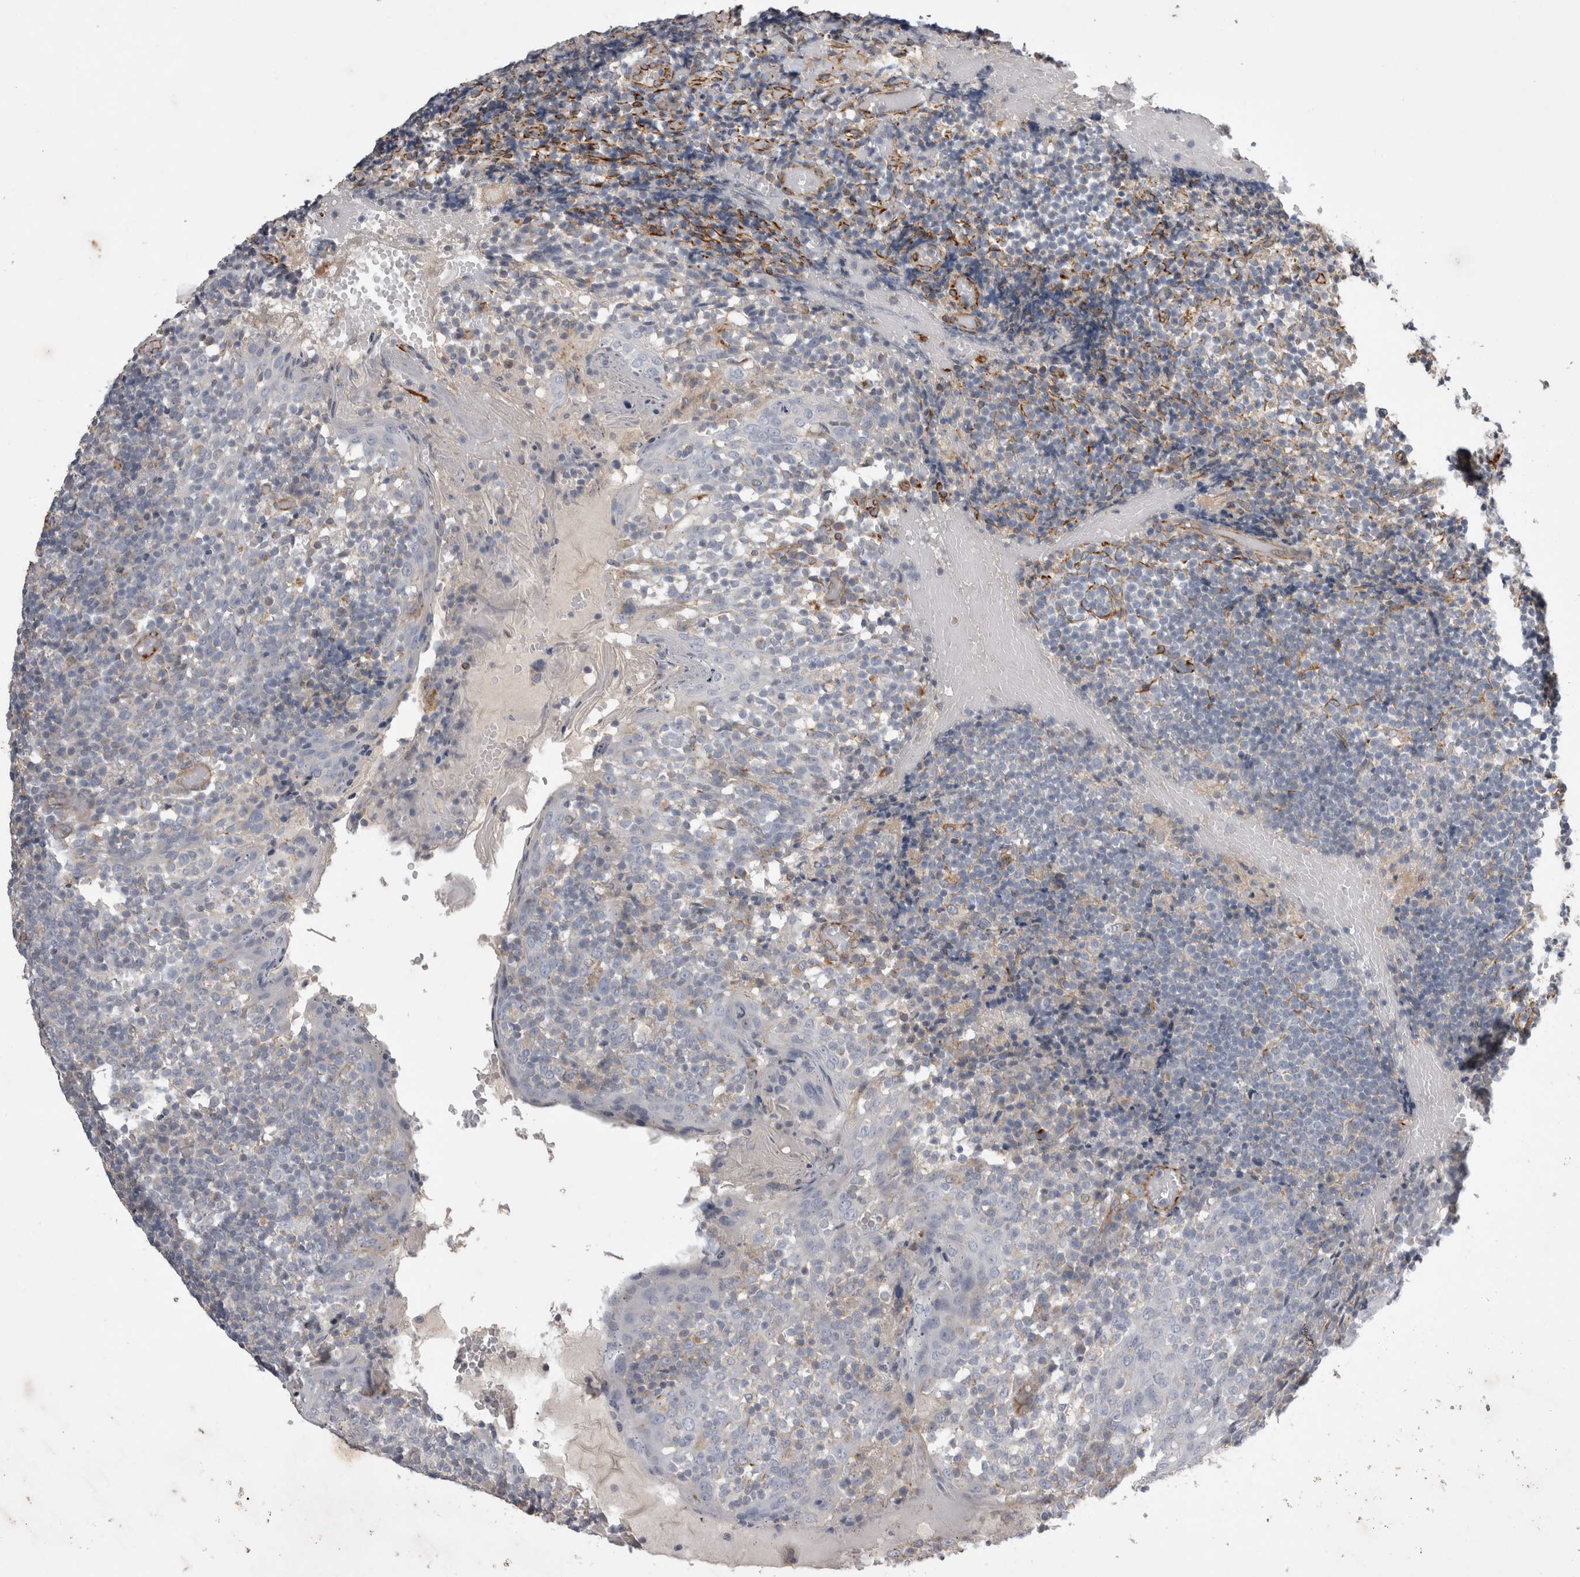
{"staining": {"intensity": "negative", "quantity": "none", "location": "none"}, "tissue": "tonsil", "cell_type": "Germinal center cells", "image_type": "normal", "snomed": [{"axis": "morphology", "description": "Normal tissue, NOS"}, {"axis": "topography", "description": "Tonsil"}], "caption": "Immunohistochemical staining of unremarkable tonsil demonstrates no significant staining in germinal center cells. (DAB (3,3'-diaminobenzidine) immunohistochemistry visualized using brightfield microscopy, high magnification).", "gene": "STRADB", "patient": {"sex": "female", "age": 19}}